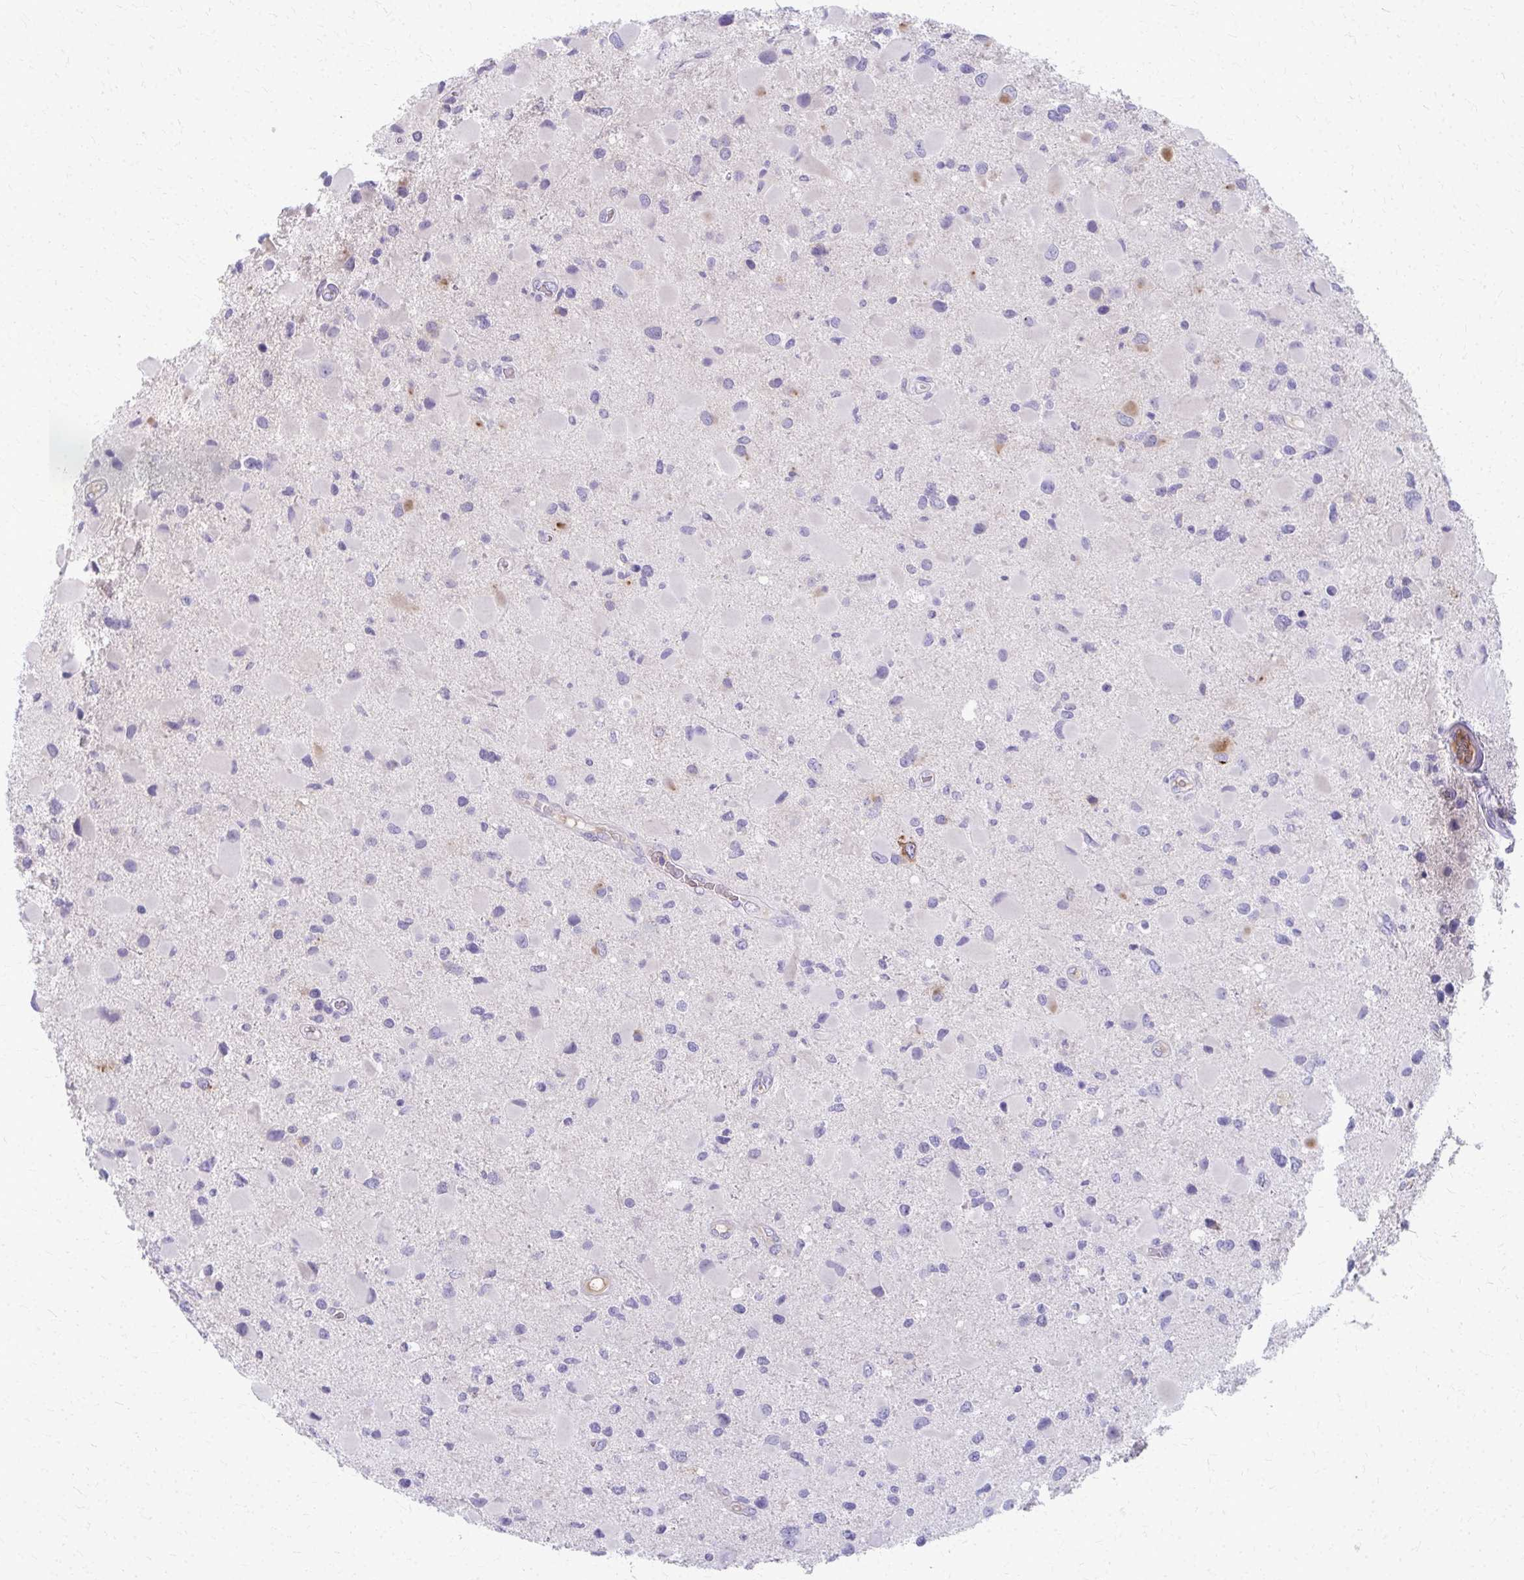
{"staining": {"intensity": "negative", "quantity": "none", "location": "none"}, "tissue": "glioma", "cell_type": "Tumor cells", "image_type": "cancer", "snomed": [{"axis": "morphology", "description": "Glioma, malignant, Low grade"}, {"axis": "topography", "description": "Brain"}], "caption": "Malignant low-grade glioma was stained to show a protein in brown. There is no significant expression in tumor cells. (DAB immunohistochemistry, high magnification).", "gene": "ADIPOQ", "patient": {"sex": "female", "age": 32}}